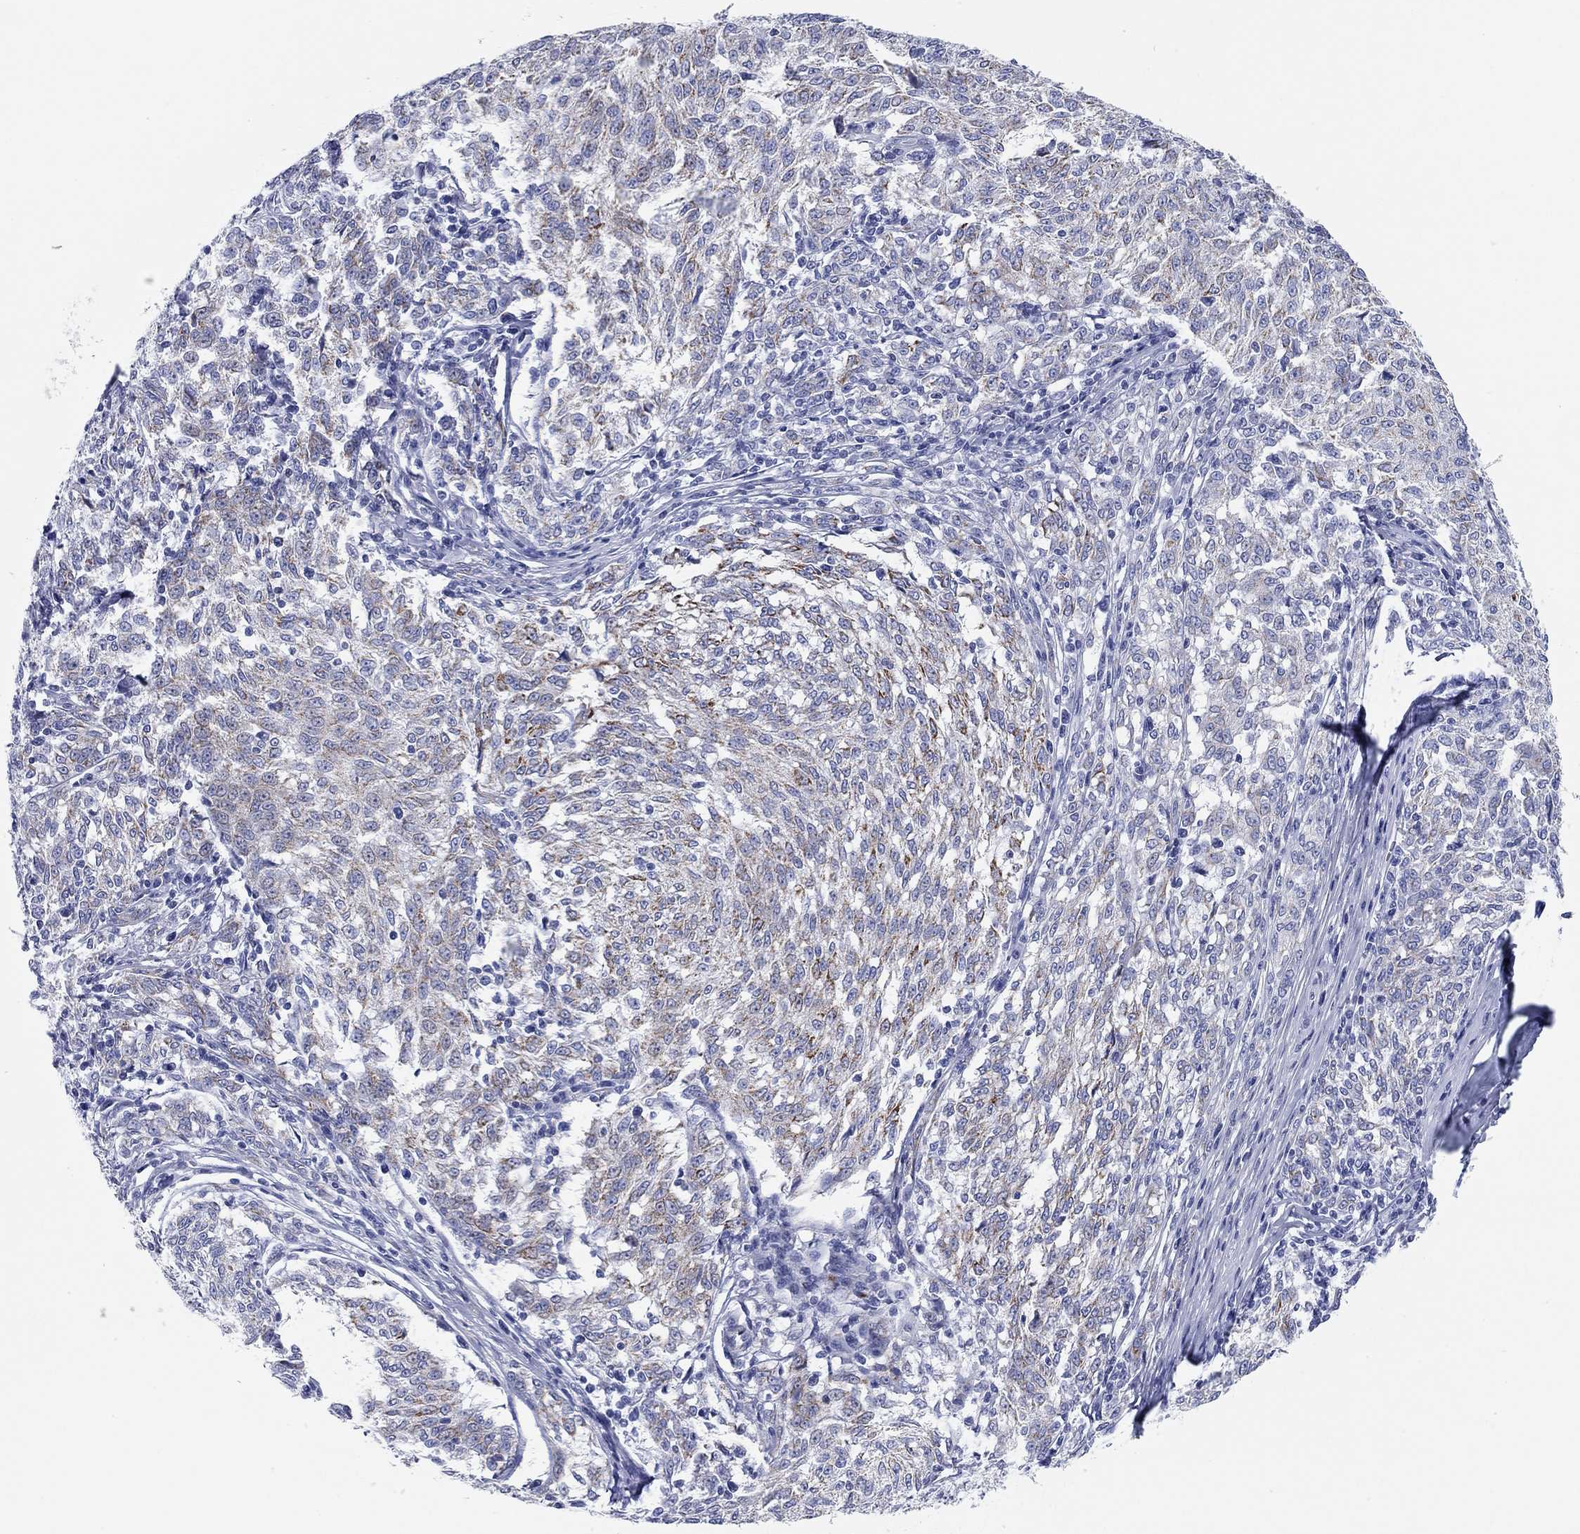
{"staining": {"intensity": "weak", "quantity": "<25%", "location": "cytoplasmic/membranous"}, "tissue": "melanoma", "cell_type": "Tumor cells", "image_type": "cancer", "snomed": [{"axis": "morphology", "description": "Malignant melanoma, NOS"}, {"axis": "topography", "description": "Skin"}], "caption": "High magnification brightfield microscopy of melanoma stained with DAB (3,3'-diaminobenzidine) (brown) and counterstained with hematoxylin (blue): tumor cells show no significant expression.", "gene": "CHI3L2", "patient": {"sex": "female", "age": 72}}